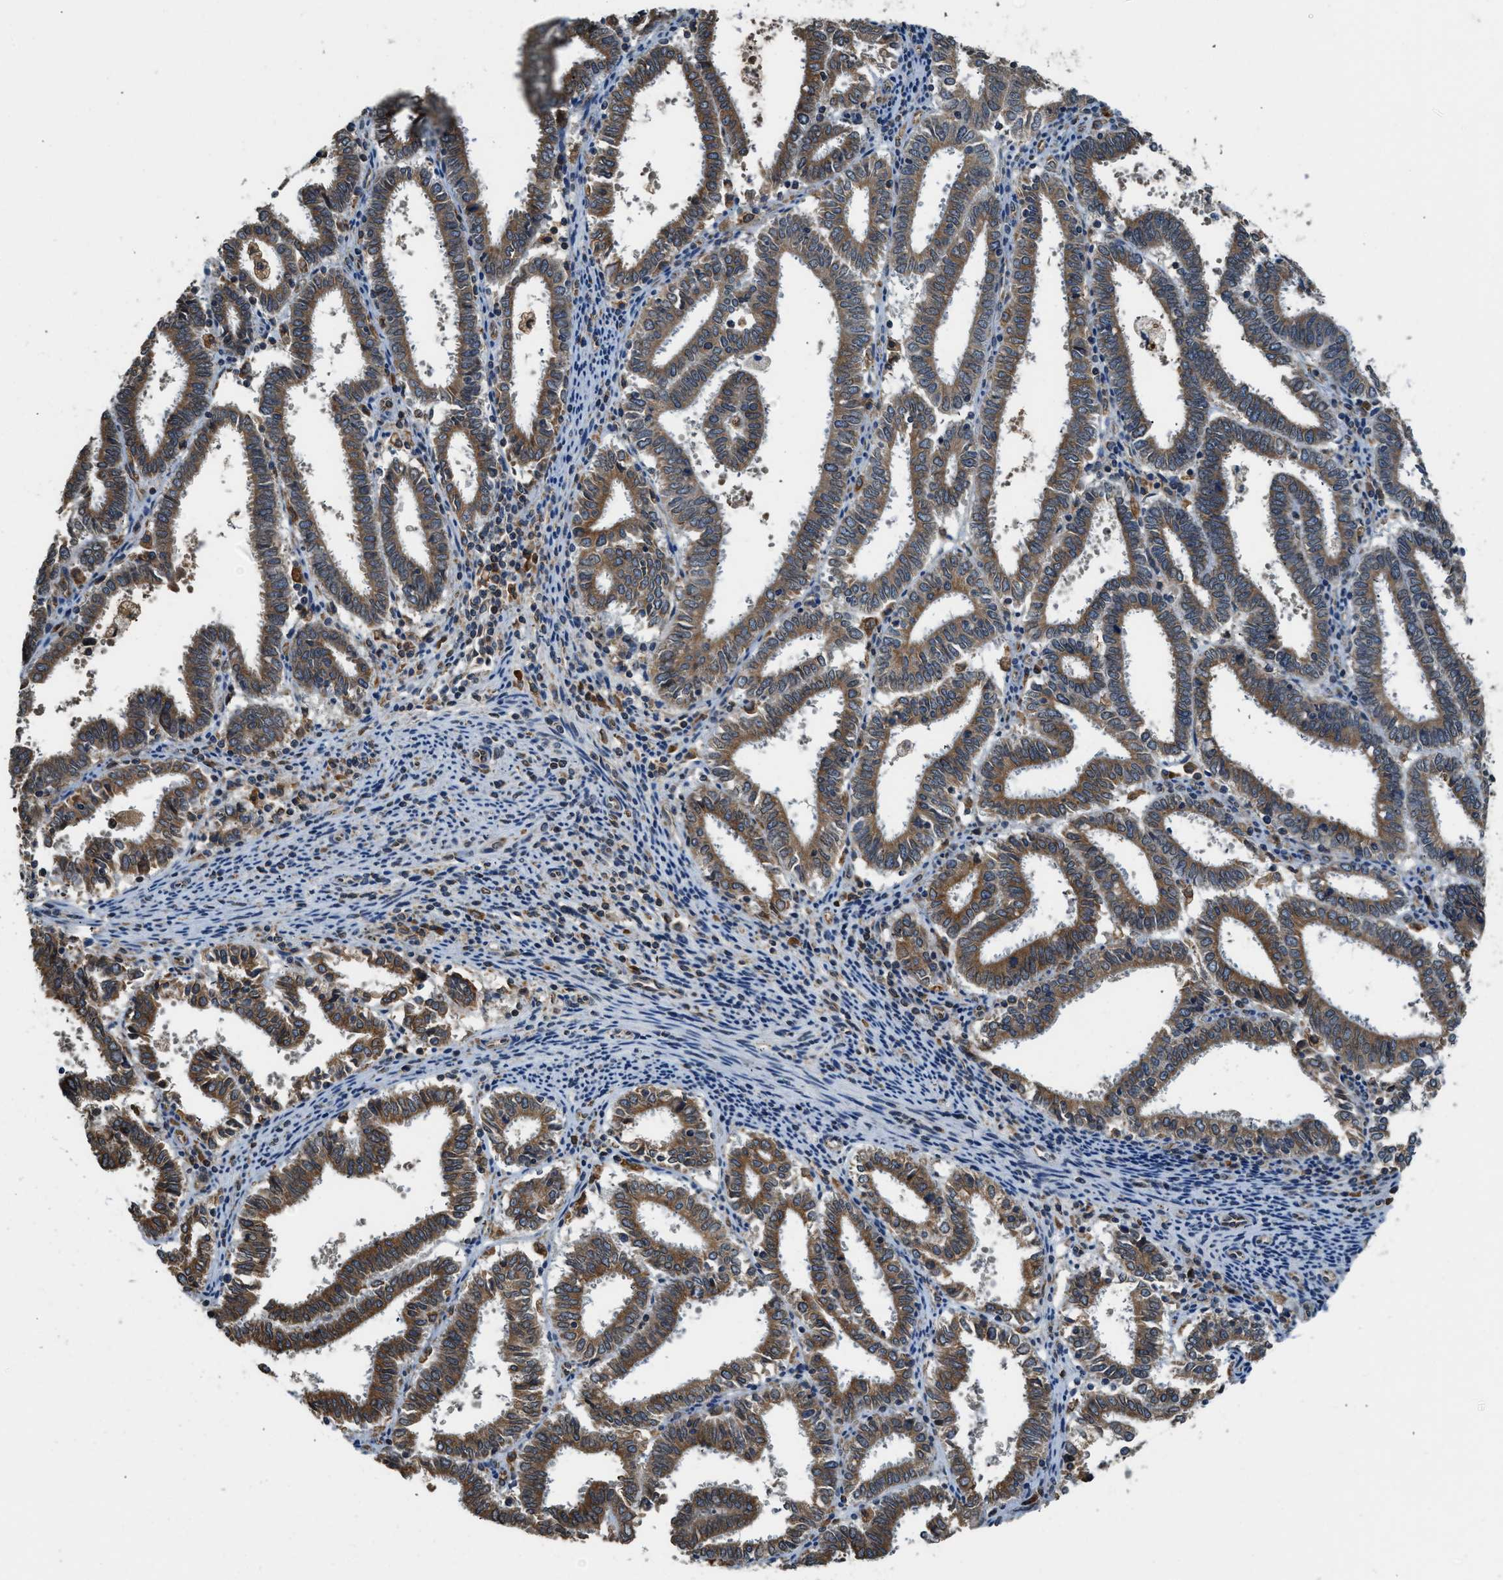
{"staining": {"intensity": "moderate", "quantity": ">75%", "location": "cytoplasmic/membranous"}, "tissue": "endometrial cancer", "cell_type": "Tumor cells", "image_type": "cancer", "snomed": [{"axis": "morphology", "description": "Adenocarcinoma, NOS"}, {"axis": "topography", "description": "Uterus"}], "caption": "Immunohistochemistry (IHC) histopathology image of neoplastic tissue: human endometrial cancer stained using immunohistochemistry displays medium levels of moderate protein expression localized specifically in the cytoplasmic/membranous of tumor cells, appearing as a cytoplasmic/membranous brown color.", "gene": "BCAP31", "patient": {"sex": "female", "age": 83}}